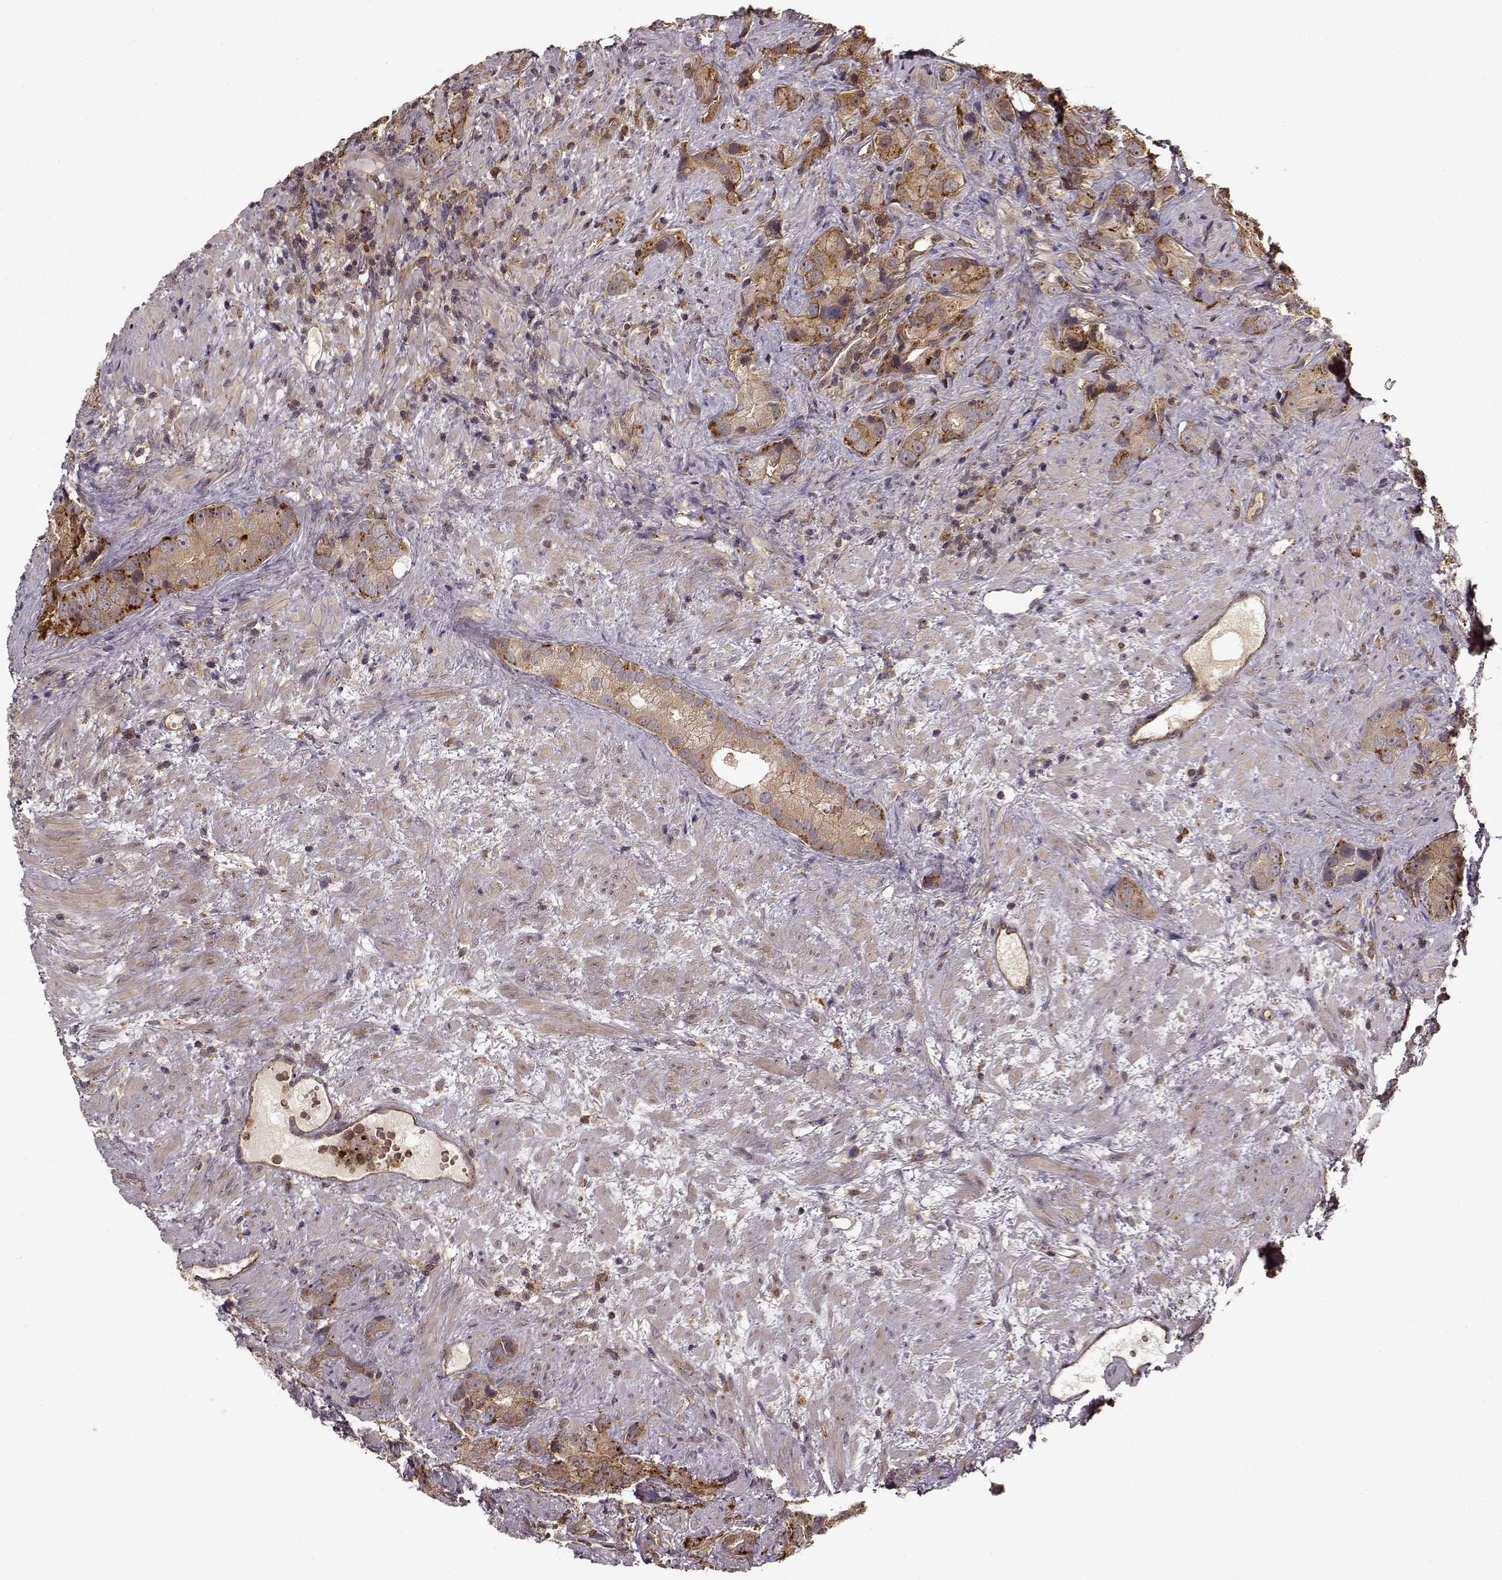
{"staining": {"intensity": "strong", "quantity": ">75%", "location": "cytoplasmic/membranous"}, "tissue": "prostate cancer", "cell_type": "Tumor cells", "image_type": "cancer", "snomed": [{"axis": "morphology", "description": "Adenocarcinoma, High grade"}, {"axis": "topography", "description": "Prostate"}], "caption": "Protein staining by IHC displays strong cytoplasmic/membranous staining in about >75% of tumor cells in high-grade adenocarcinoma (prostate).", "gene": "IFRD2", "patient": {"sex": "male", "age": 90}}